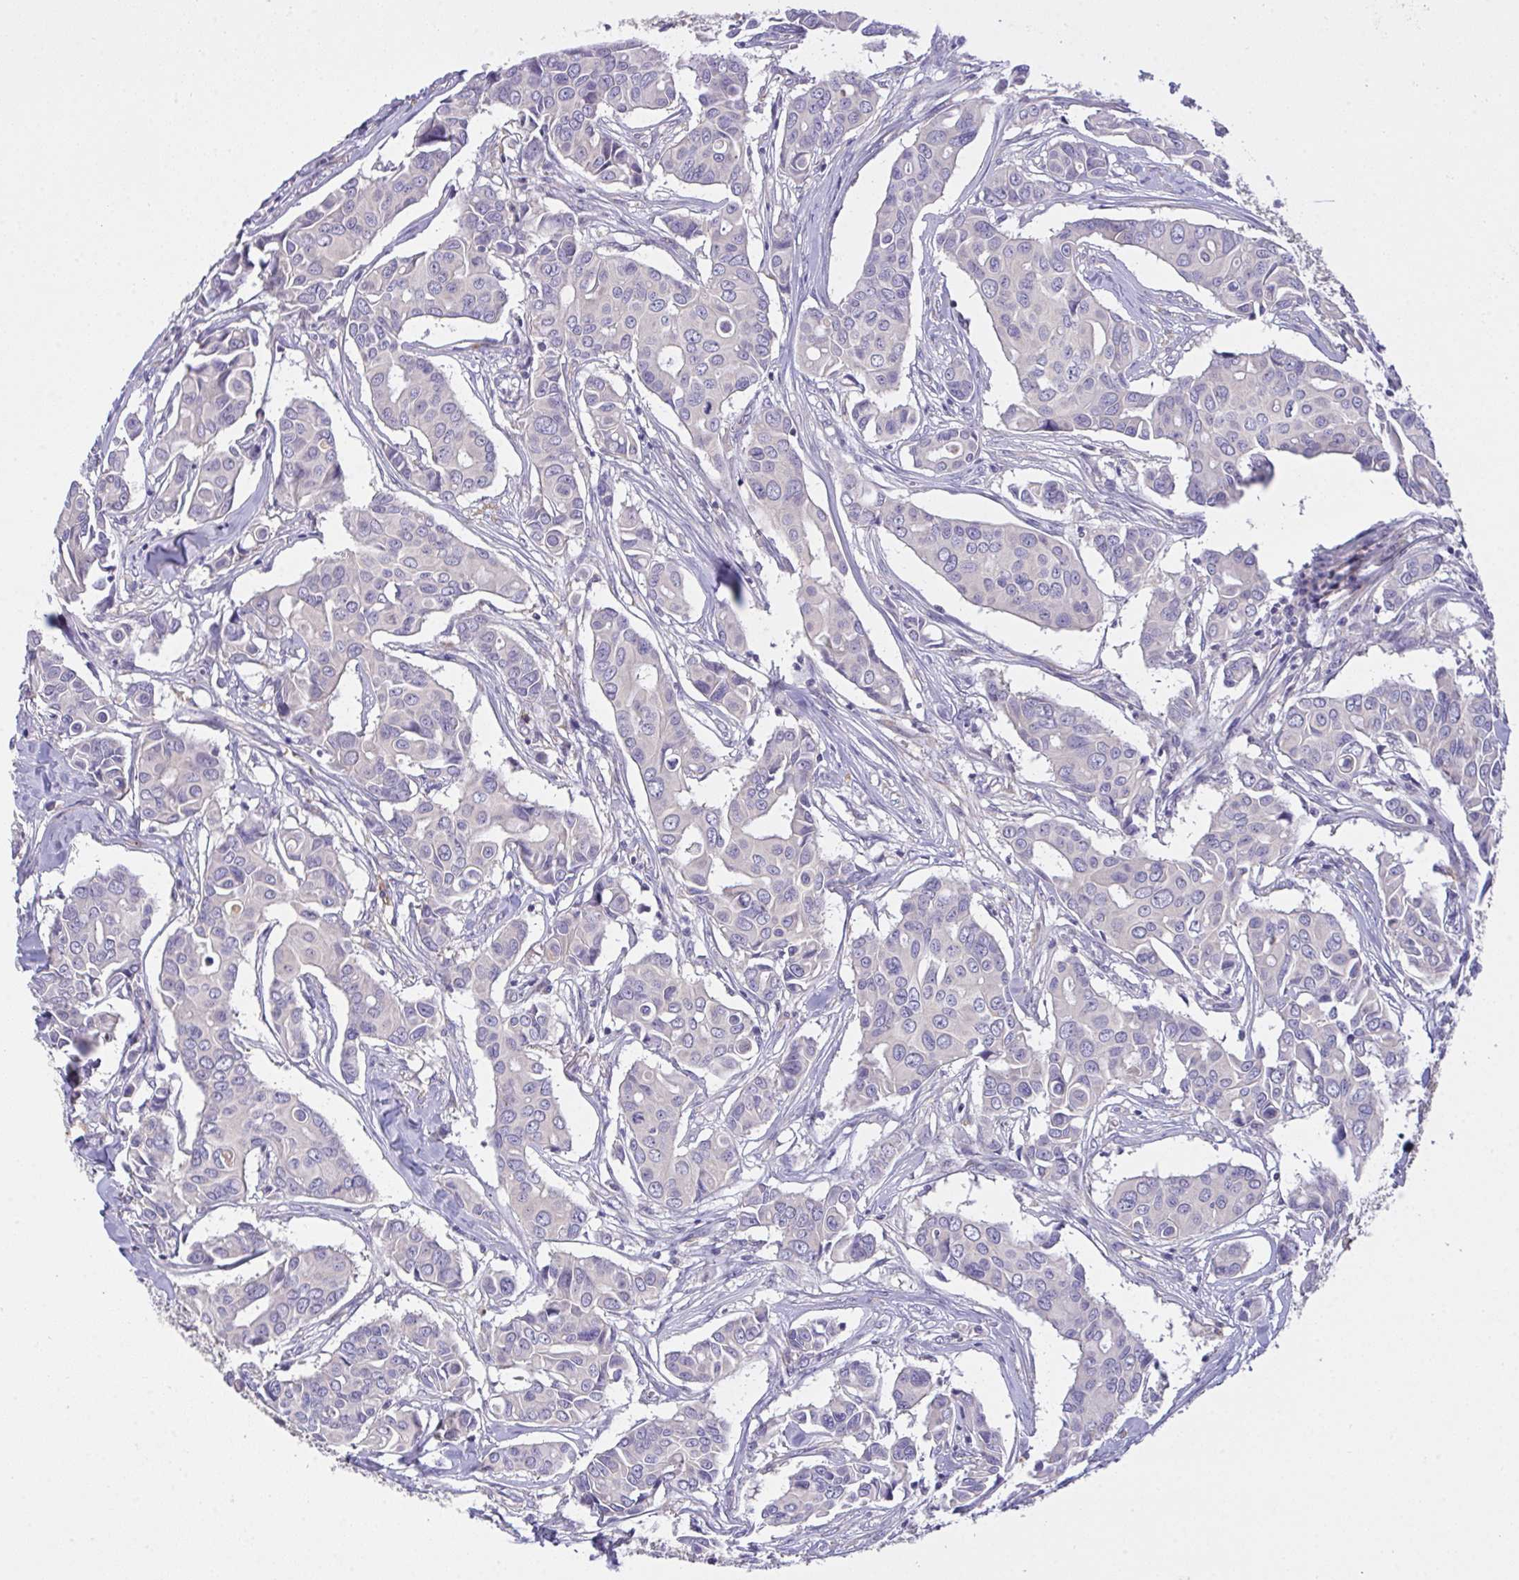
{"staining": {"intensity": "negative", "quantity": "none", "location": "none"}, "tissue": "breast cancer", "cell_type": "Tumor cells", "image_type": "cancer", "snomed": [{"axis": "morphology", "description": "Duct carcinoma"}, {"axis": "topography", "description": "Breast"}], "caption": "Image shows no protein staining in tumor cells of breast invasive ductal carcinoma tissue.", "gene": "ZNF581", "patient": {"sex": "female", "age": 54}}